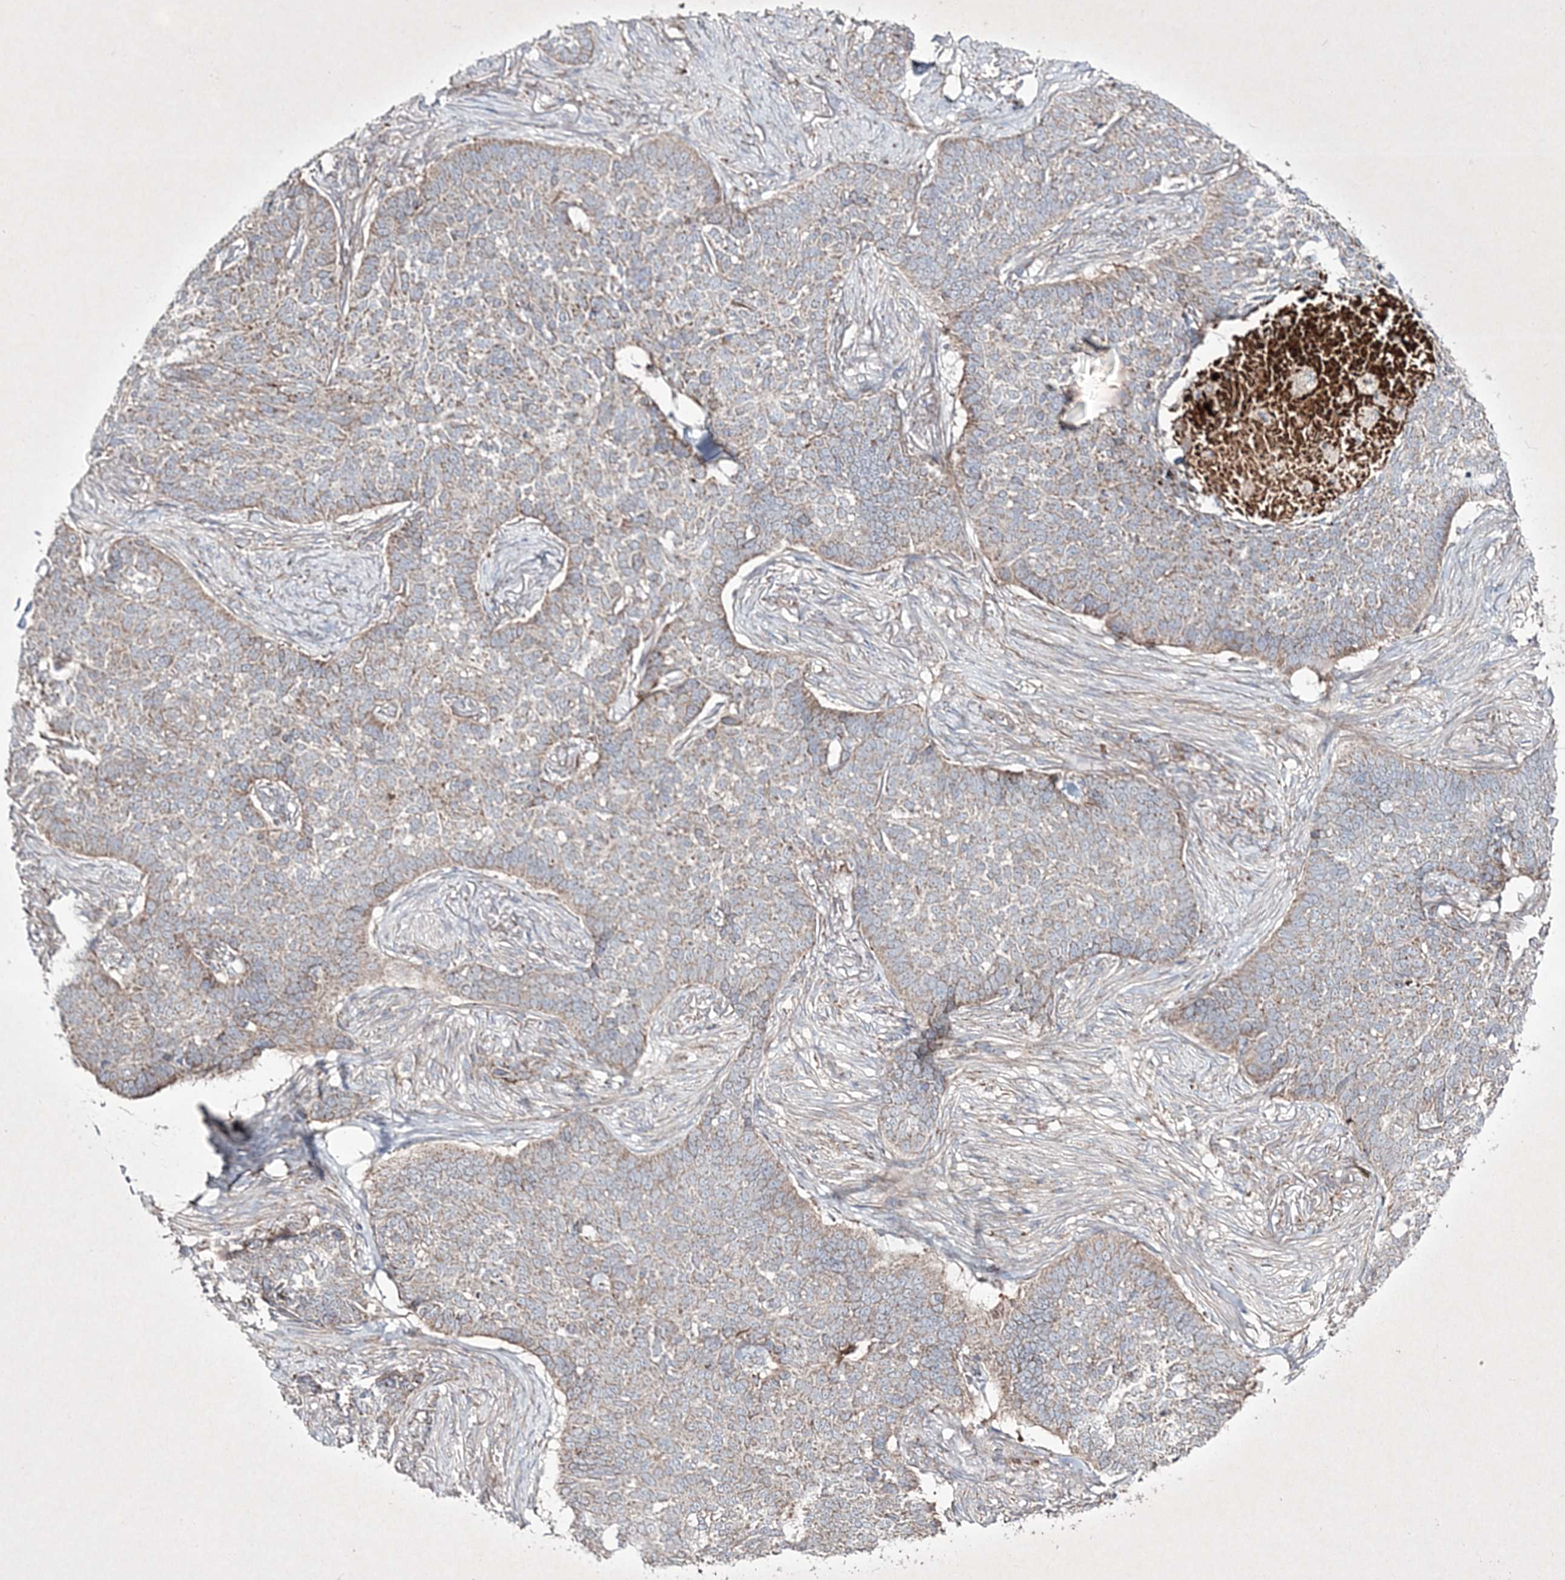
{"staining": {"intensity": "weak", "quantity": "25%-75%", "location": "cytoplasmic/membranous"}, "tissue": "skin cancer", "cell_type": "Tumor cells", "image_type": "cancer", "snomed": [{"axis": "morphology", "description": "Basal cell carcinoma"}, {"axis": "topography", "description": "Skin"}], "caption": "There is low levels of weak cytoplasmic/membranous positivity in tumor cells of skin cancer (basal cell carcinoma), as demonstrated by immunohistochemical staining (brown color).", "gene": "RICTOR", "patient": {"sex": "male", "age": 85}}